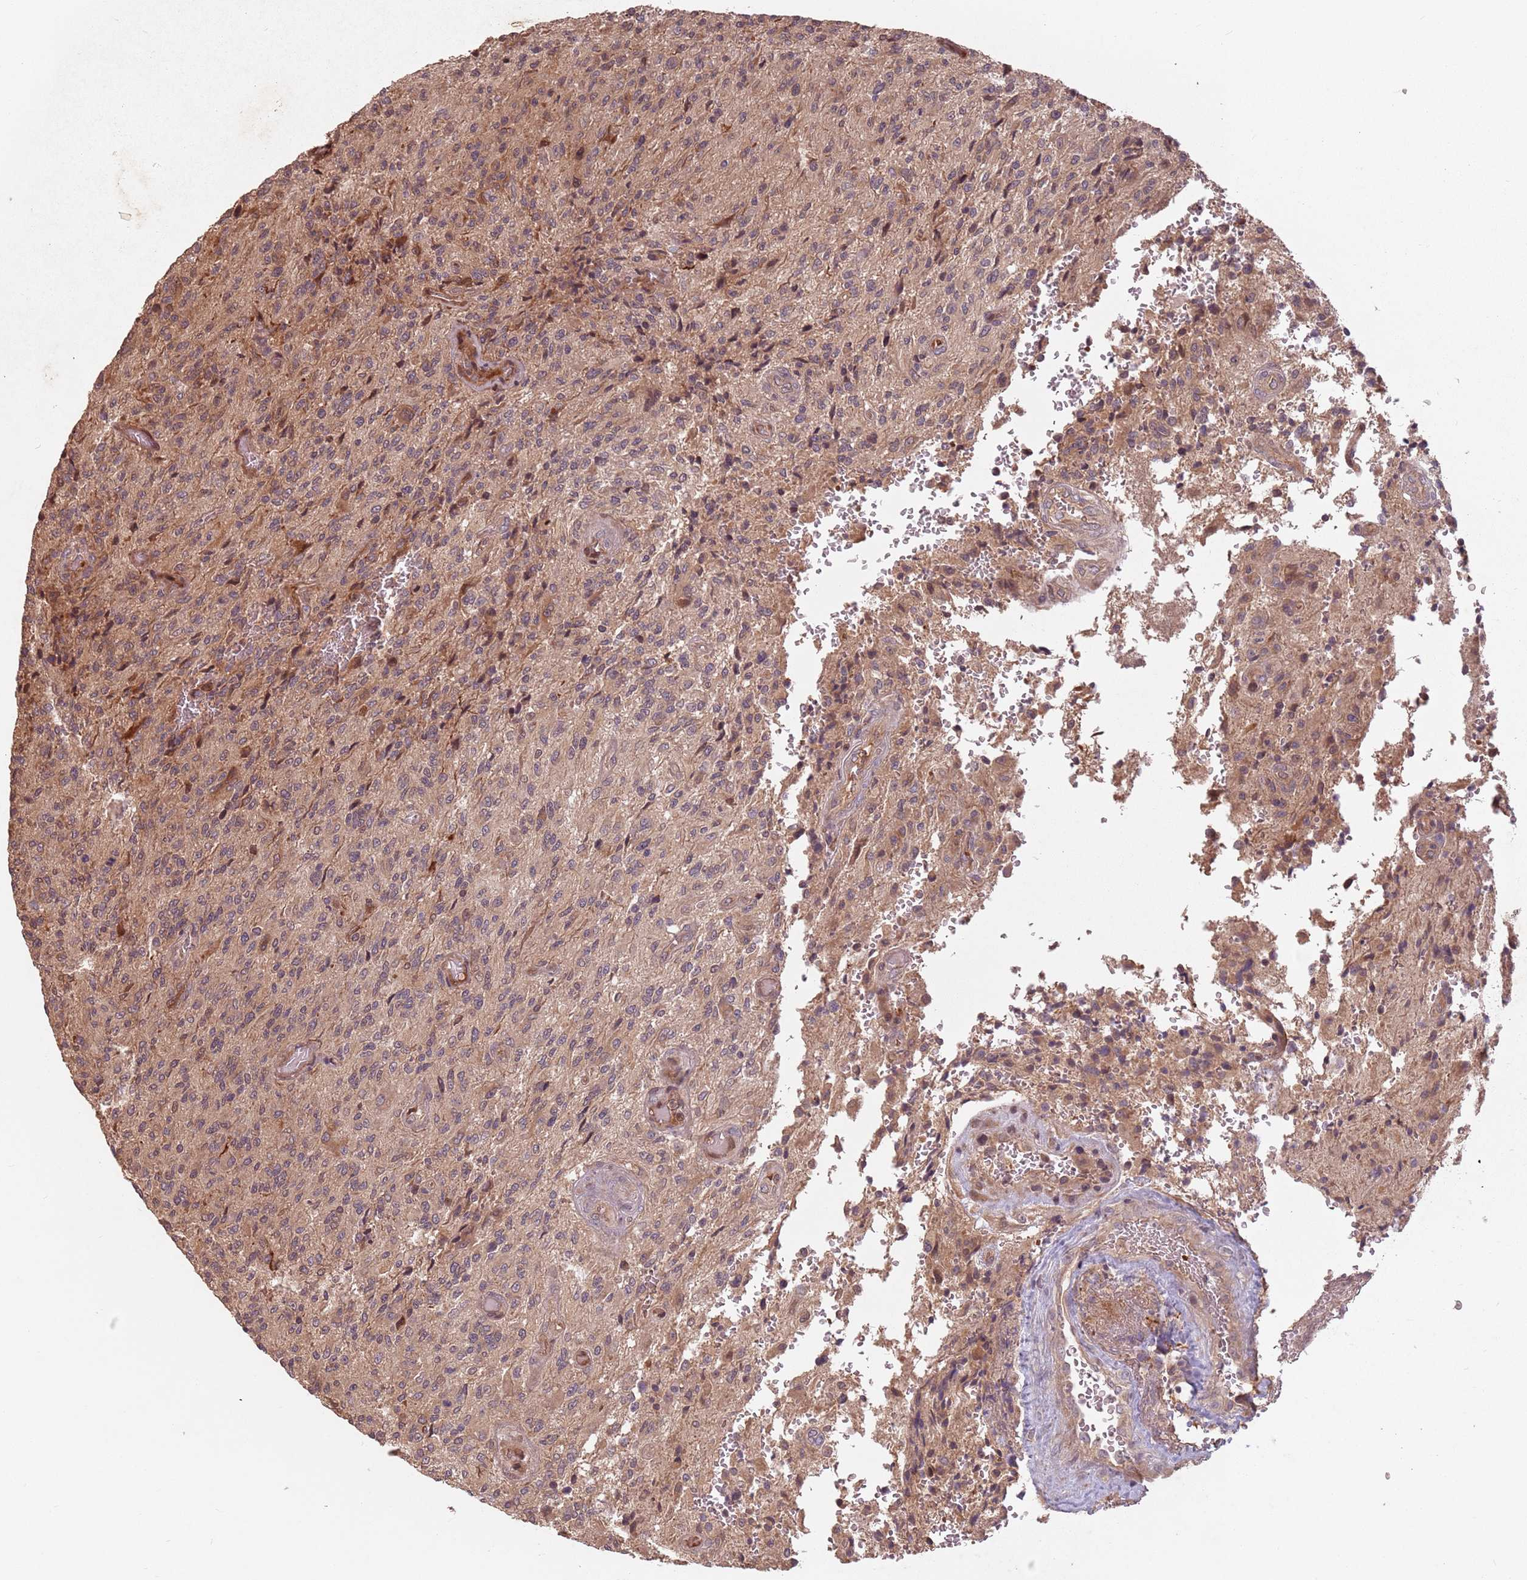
{"staining": {"intensity": "weak", "quantity": "25%-75%", "location": "cytoplasmic/membranous"}, "tissue": "glioma", "cell_type": "Tumor cells", "image_type": "cancer", "snomed": [{"axis": "morphology", "description": "Normal tissue, NOS"}, {"axis": "morphology", "description": "Glioma, malignant, High grade"}, {"axis": "topography", "description": "Cerebral cortex"}], "caption": "Malignant glioma (high-grade) stained with a brown dye displays weak cytoplasmic/membranous positive expression in about 25%-75% of tumor cells.", "gene": "GPR180", "patient": {"sex": "male", "age": 56}}